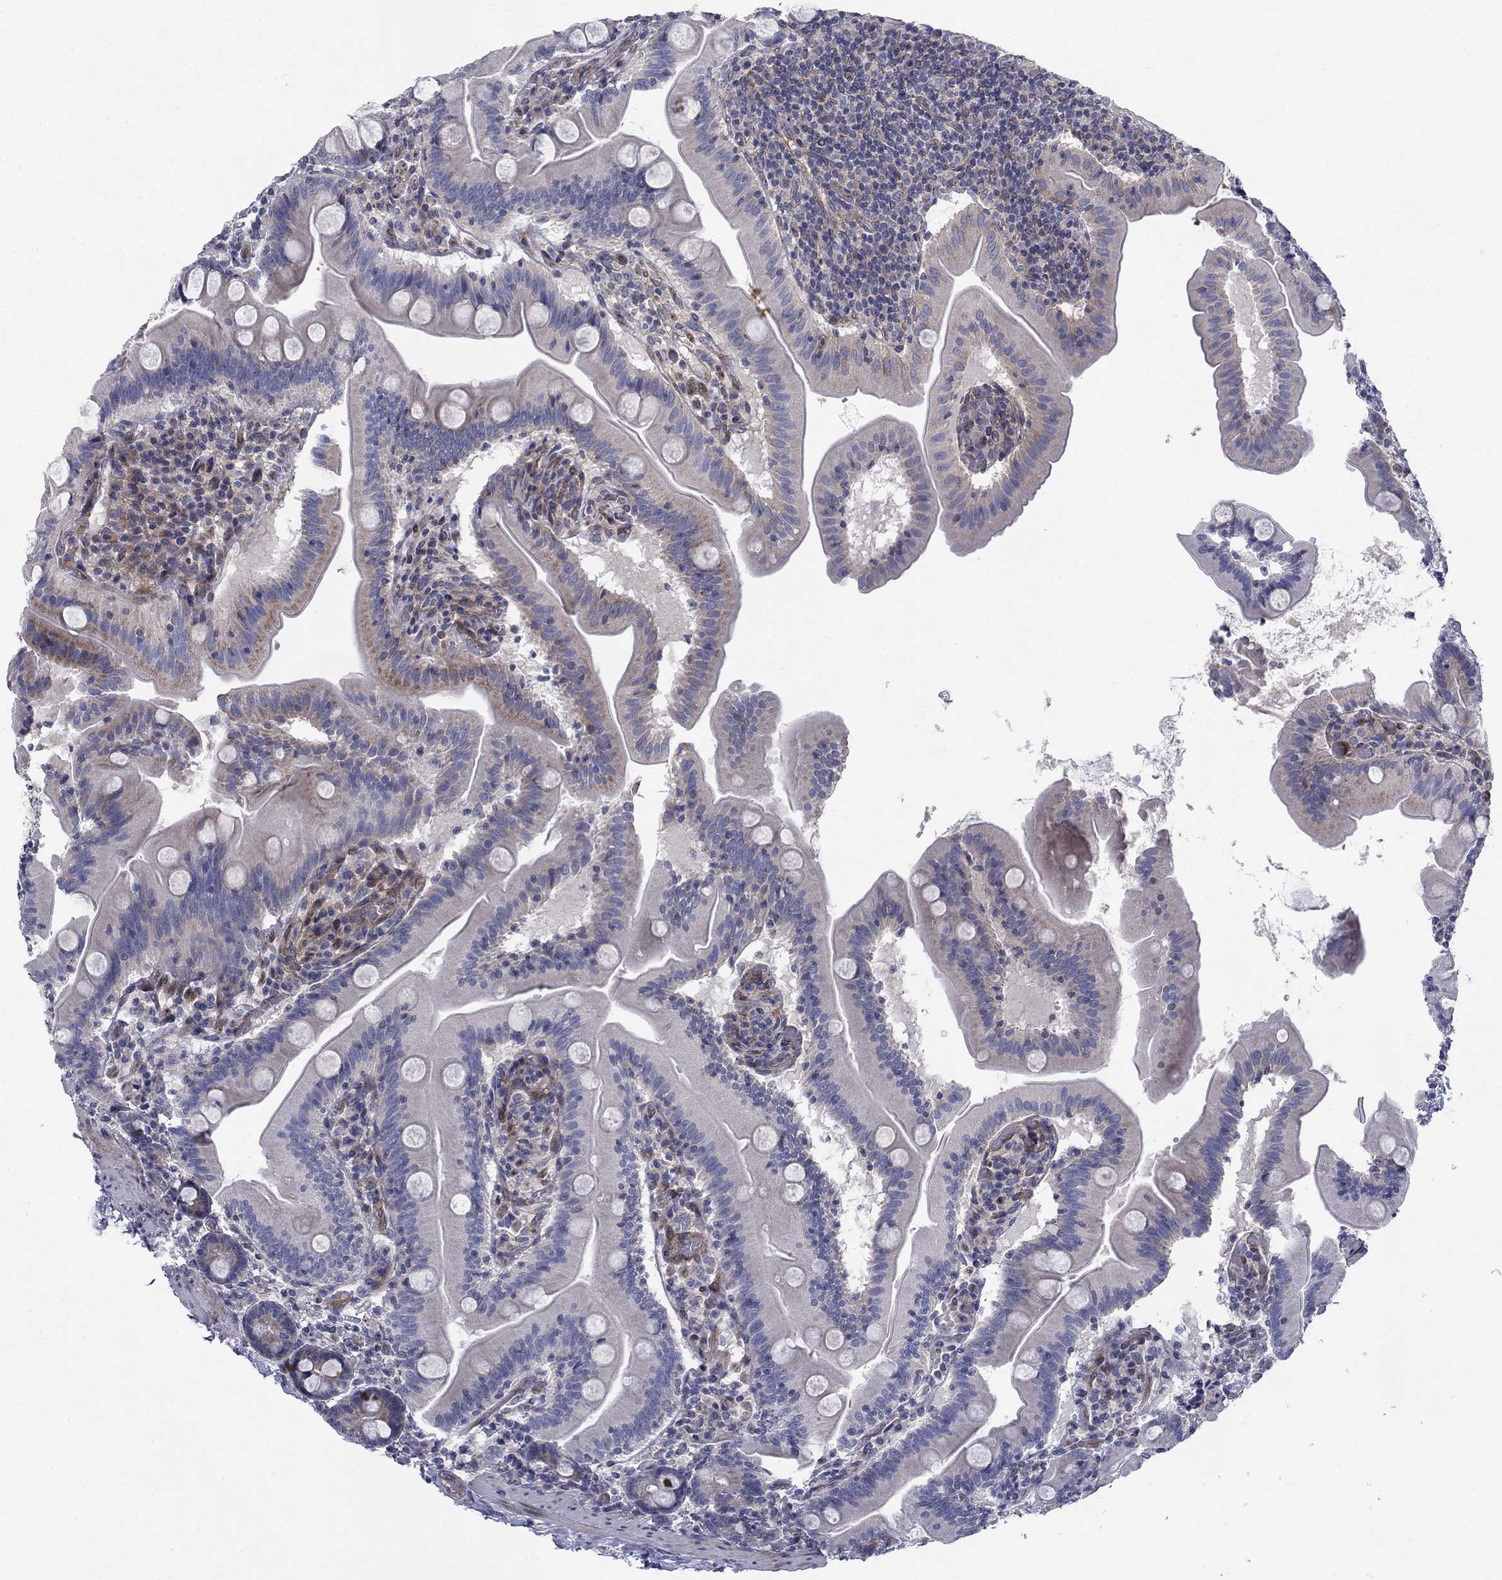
{"staining": {"intensity": "moderate", "quantity": "25%-75%", "location": "cytoplasmic/membranous"}, "tissue": "small intestine", "cell_type": "Glandular cells", "image_type": "normal", "snomed": [{"axis": "morphology", "description": "Normal tissue, NOS"}, {"axis": "topography", "description": "Small intestine"}], "caption": "This histopathology image demonstrates immunohistochemistry staining of benign human small intestine, with medium moderate cytoplasmic/membranous staining in about 25%-75% of glandular cells.", "gene": "FXR1", "patient": {"sex": "male", "age": 37}}